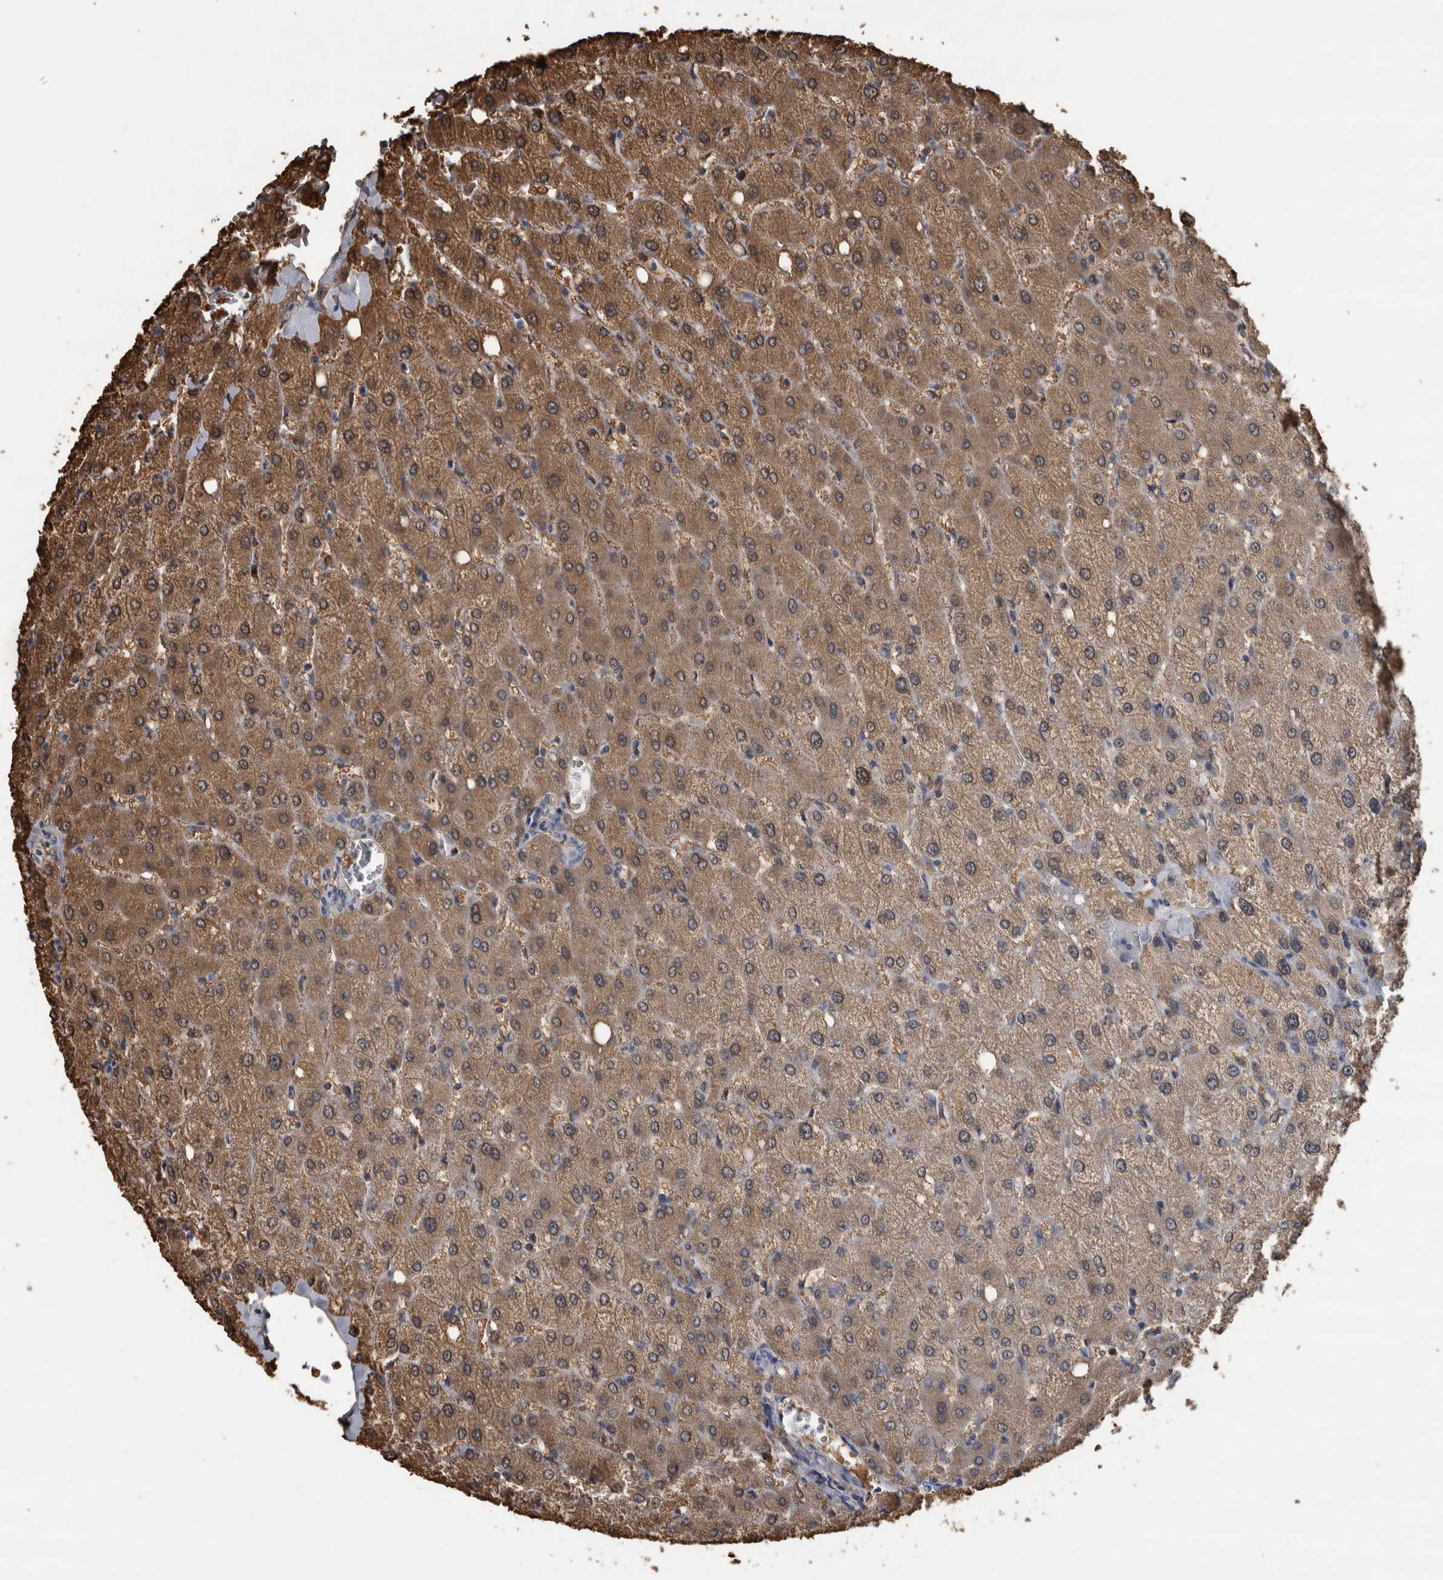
{"staining": {"intensity": "negative", "quantity": "none", "location": "none"}, "tissue": "liver", "cell_type": "Cholangiocytes", "image_type": "normal", "snomed": [{"axis": "morphology", "description": "Normal tissue, NOS"}, {"axis": "topography", "description": "Liver"}], "caption": "A high-resolution micrograph shows IHC staining of benign liver, which reveals no significant positivity in cholangiocytes.", "gene": "CAVIN4", "patient": {"sex": "female", "age": 54}}